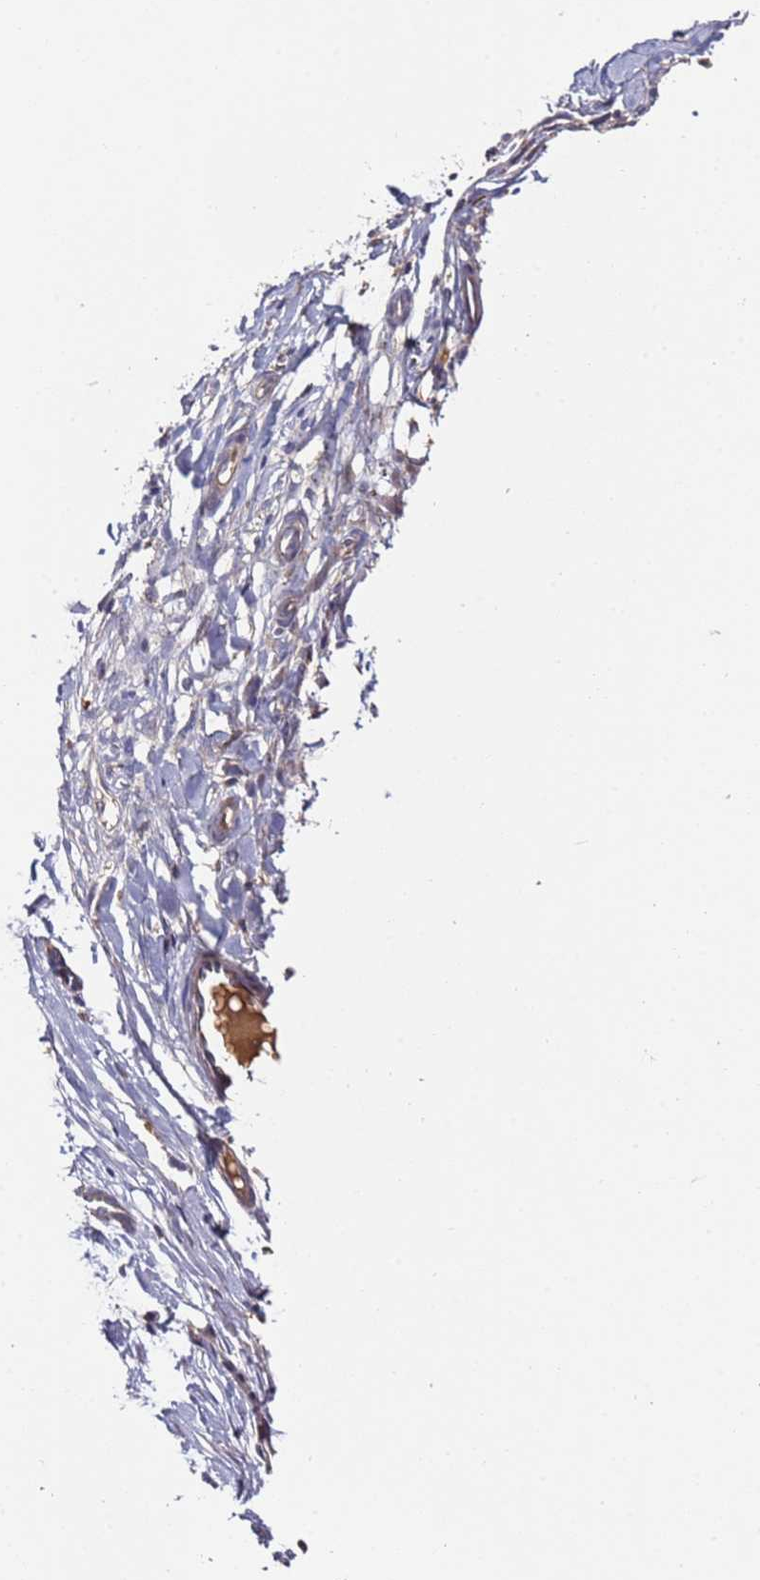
{"staining": {"intensity": "negative", "quantity": "none", "location": "none"}, "tissue": "skin cancer", "cell_type": "Tumor cells", "image_type": "cancer", "snomed": [{"axis": "morphology", "description": "Basal cell carcinoma"}, {"axis": "topography", "description": "Skin"}], "caption": "Skin cancer (basal cell carcinoma) was stained to show a protein in brown. There is no significant staining in tumor cells. (Stains: DAB (3,3'-diaminobenzidine) immunohistochemistry (IHC) with hematoxylin counter stain, Microscopy: brightfield microscopy at high magnification).", "gene": "OR2B11", "patient": {"sex": "male", "age": 88}}